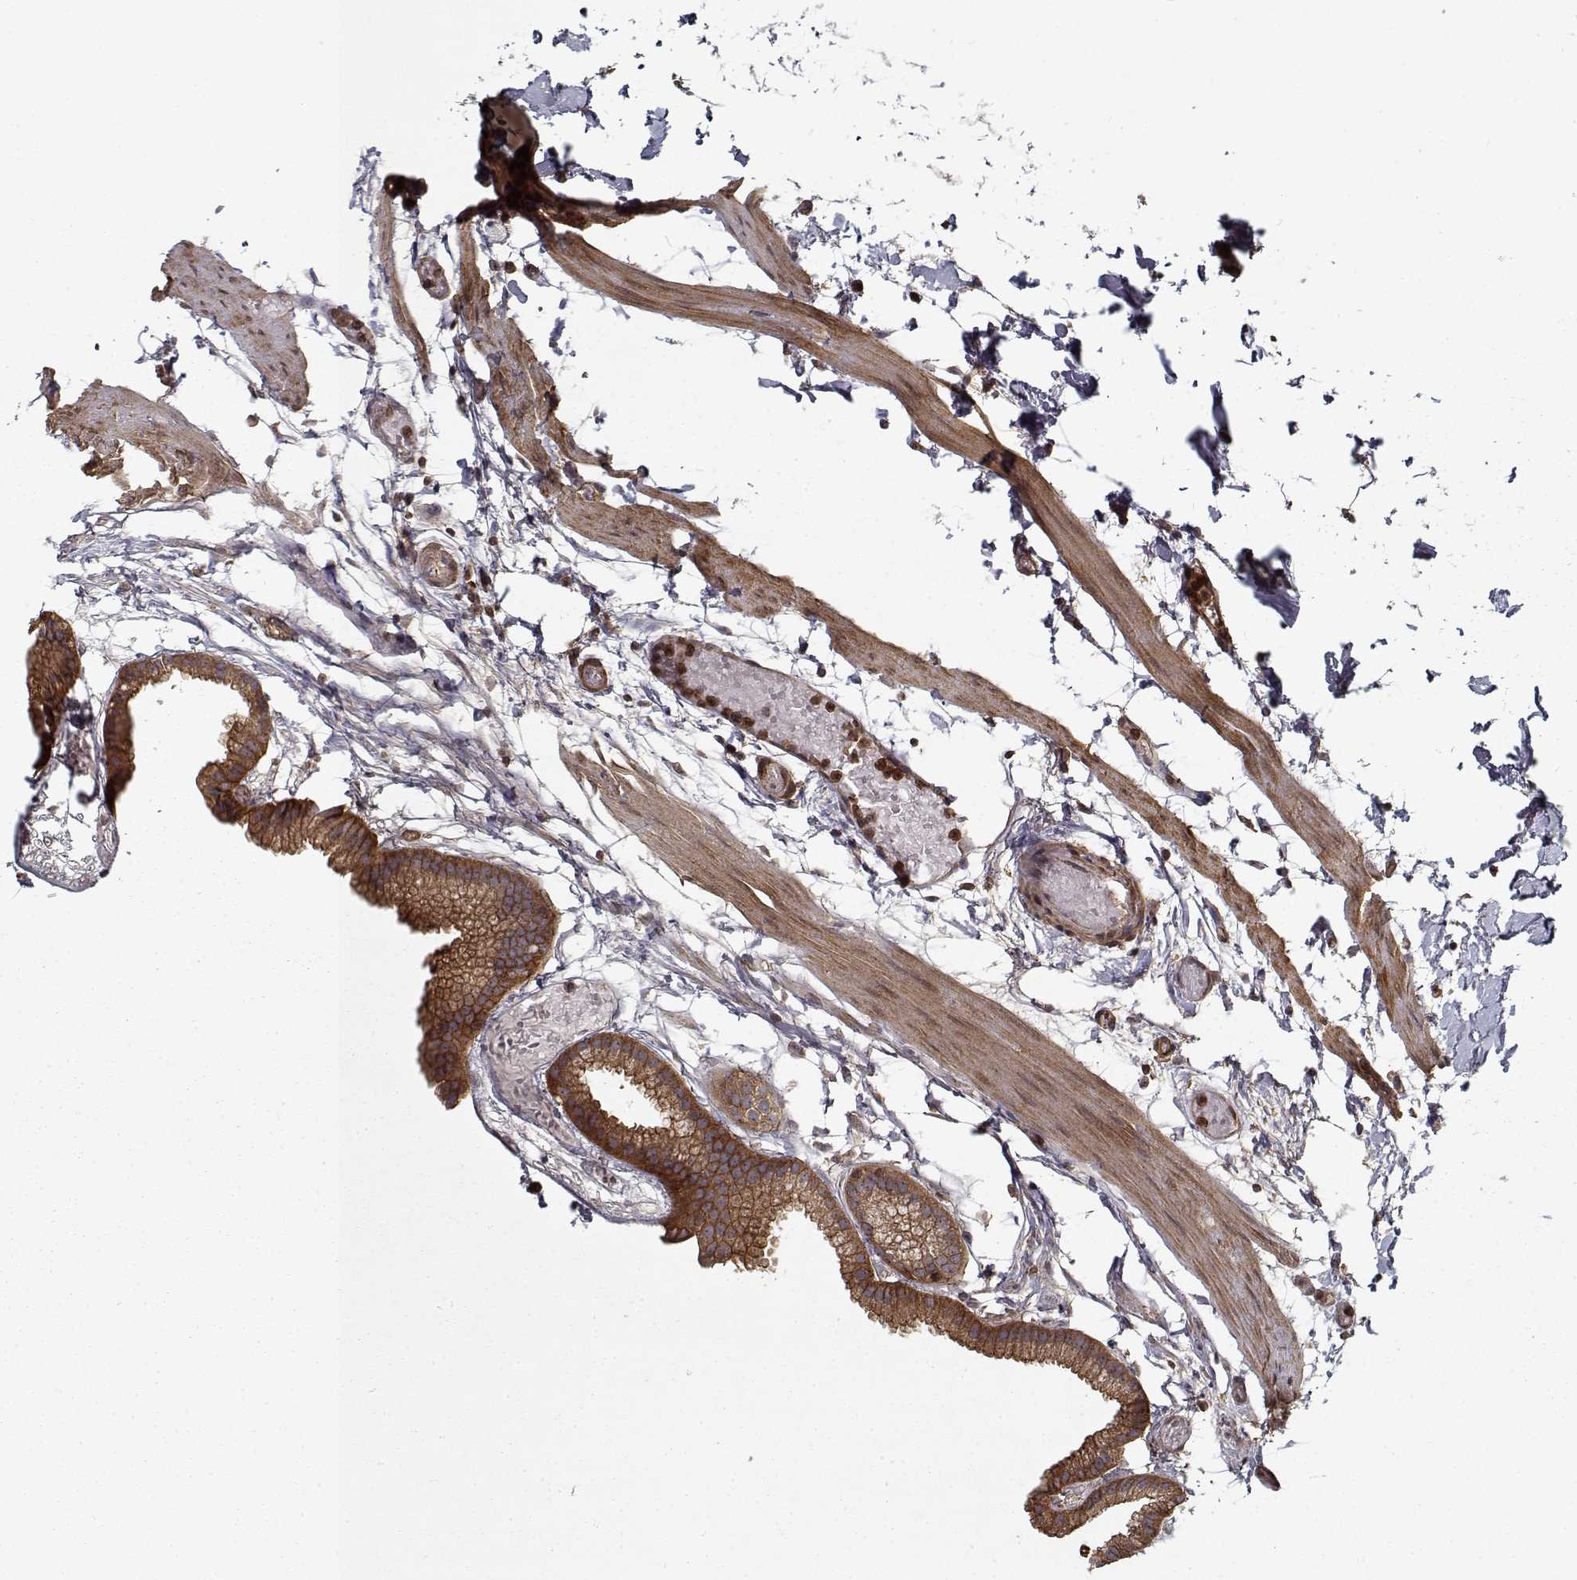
{"staining": {"intensity": "strong", "quantity": ">75%", "location": "cytoplasmic/membranous"}, "tissue": "gallbladder", "cell_type": "Glandular cells", "image_type": "normal", "snomed": [{"axis": "morphology", "description": "Normal tissue, NOS"}, {"axis": "topography", "description": "Gallbladder"}], "caption": "A histopathology image of human gallbladder stained for a protein shows strong cytoplasmic/membranous brown staining in glandular cells. The staining is performed using DAB brown chromogen to label protein expression. The nuclei are counter-stained blue using hematoxylin.", "gene": "PPP1R12A", "patient": {"sex": "female", "age": 45}}